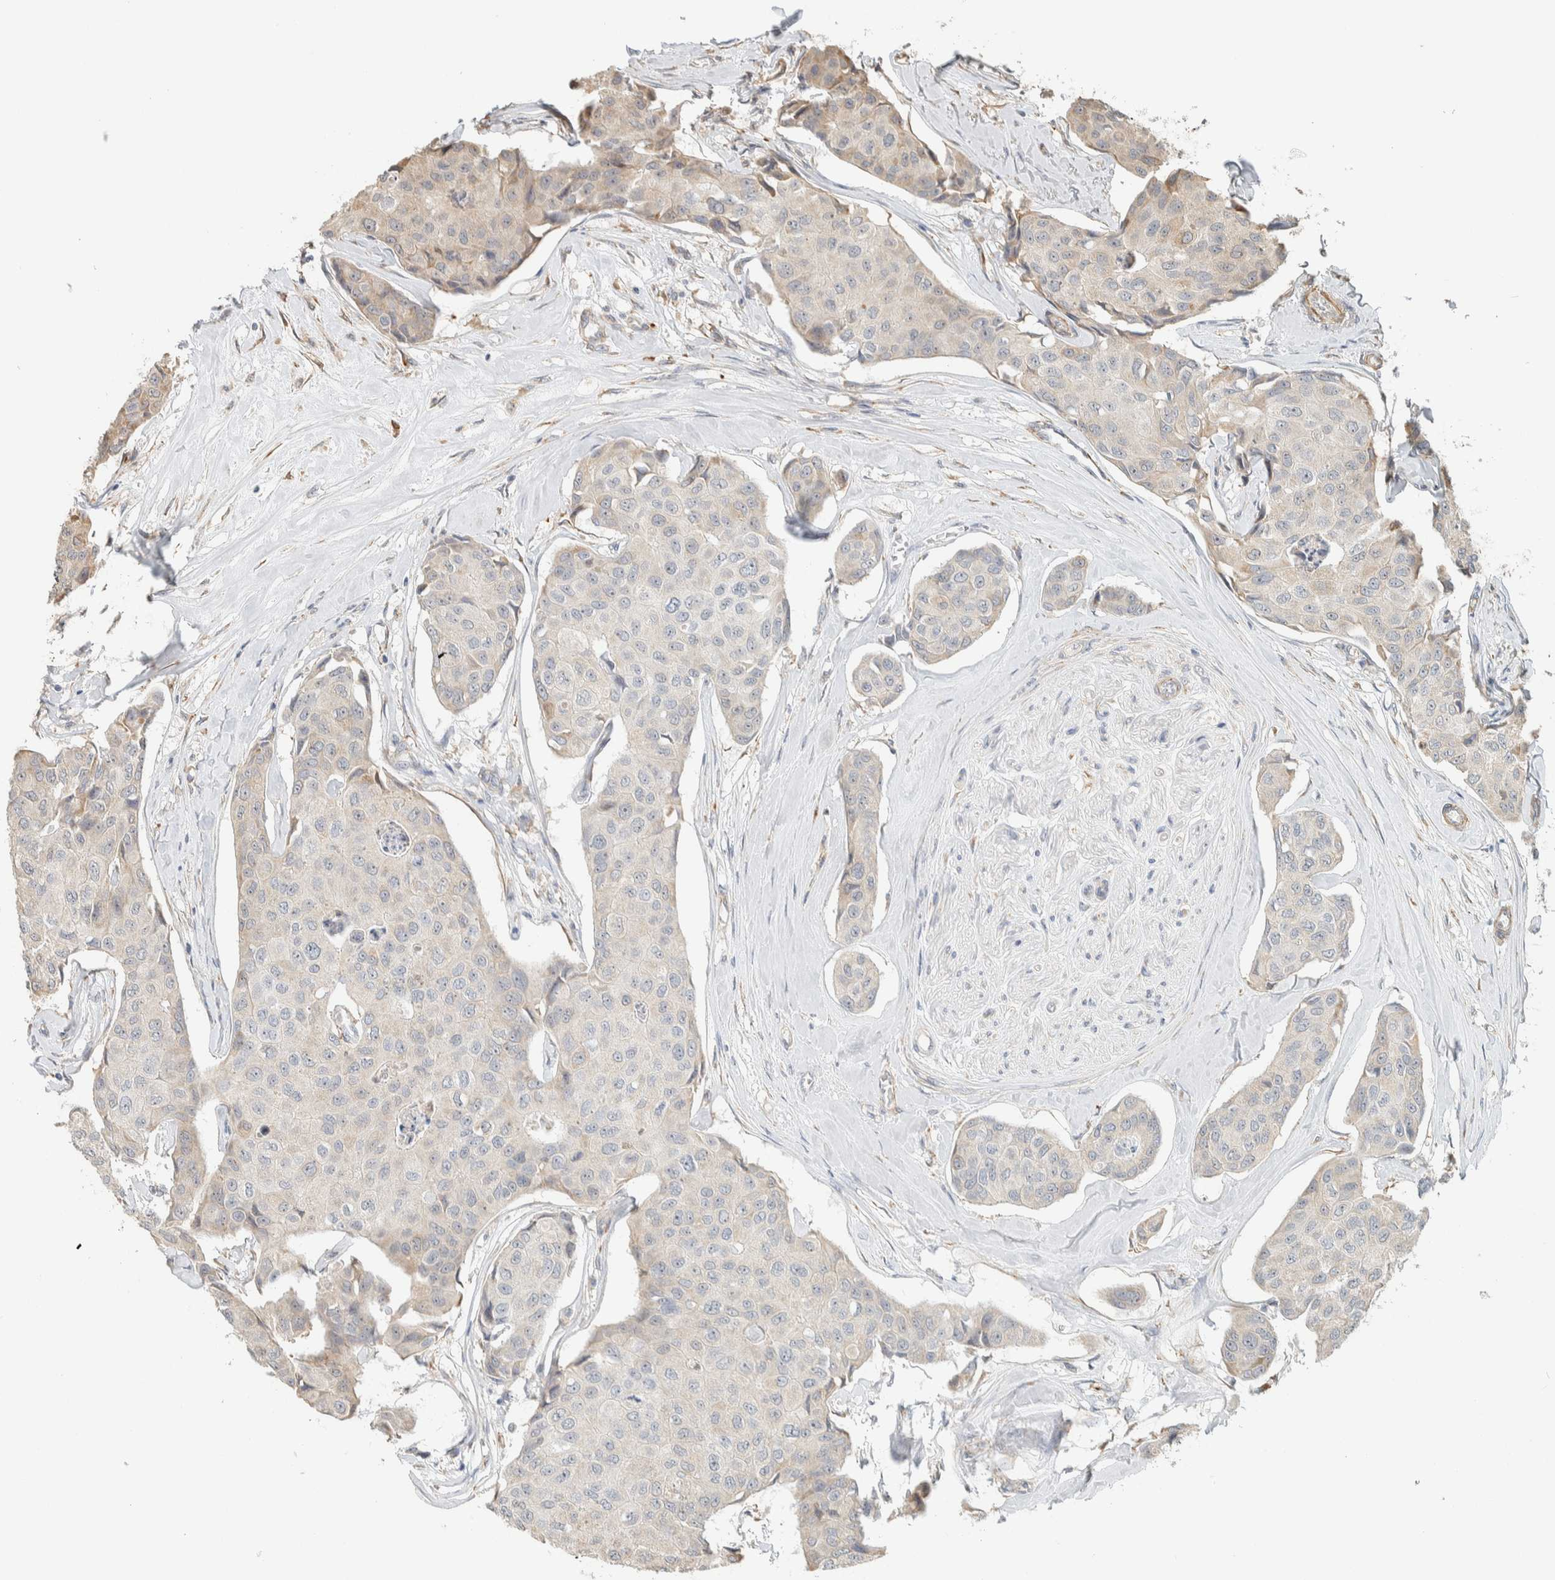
{"staining": {"intensity": "negative", "quantity": "none", "location": "none"}, "tissue": "breast cancer", "cell_type": "Tumor cells", "image_type": "cancer", "snomed": [{"axis": "morphology", "description": "Duct carcinoma"}, {"axis": "topography", "description": "Breast"}], "caption": "Image shows no significant protein expression in tumor cells of breast cancer (infiltrating ductal carcinoma).", "gene": "KLHL40", "patient": {"sex": "female", "age": 80}}